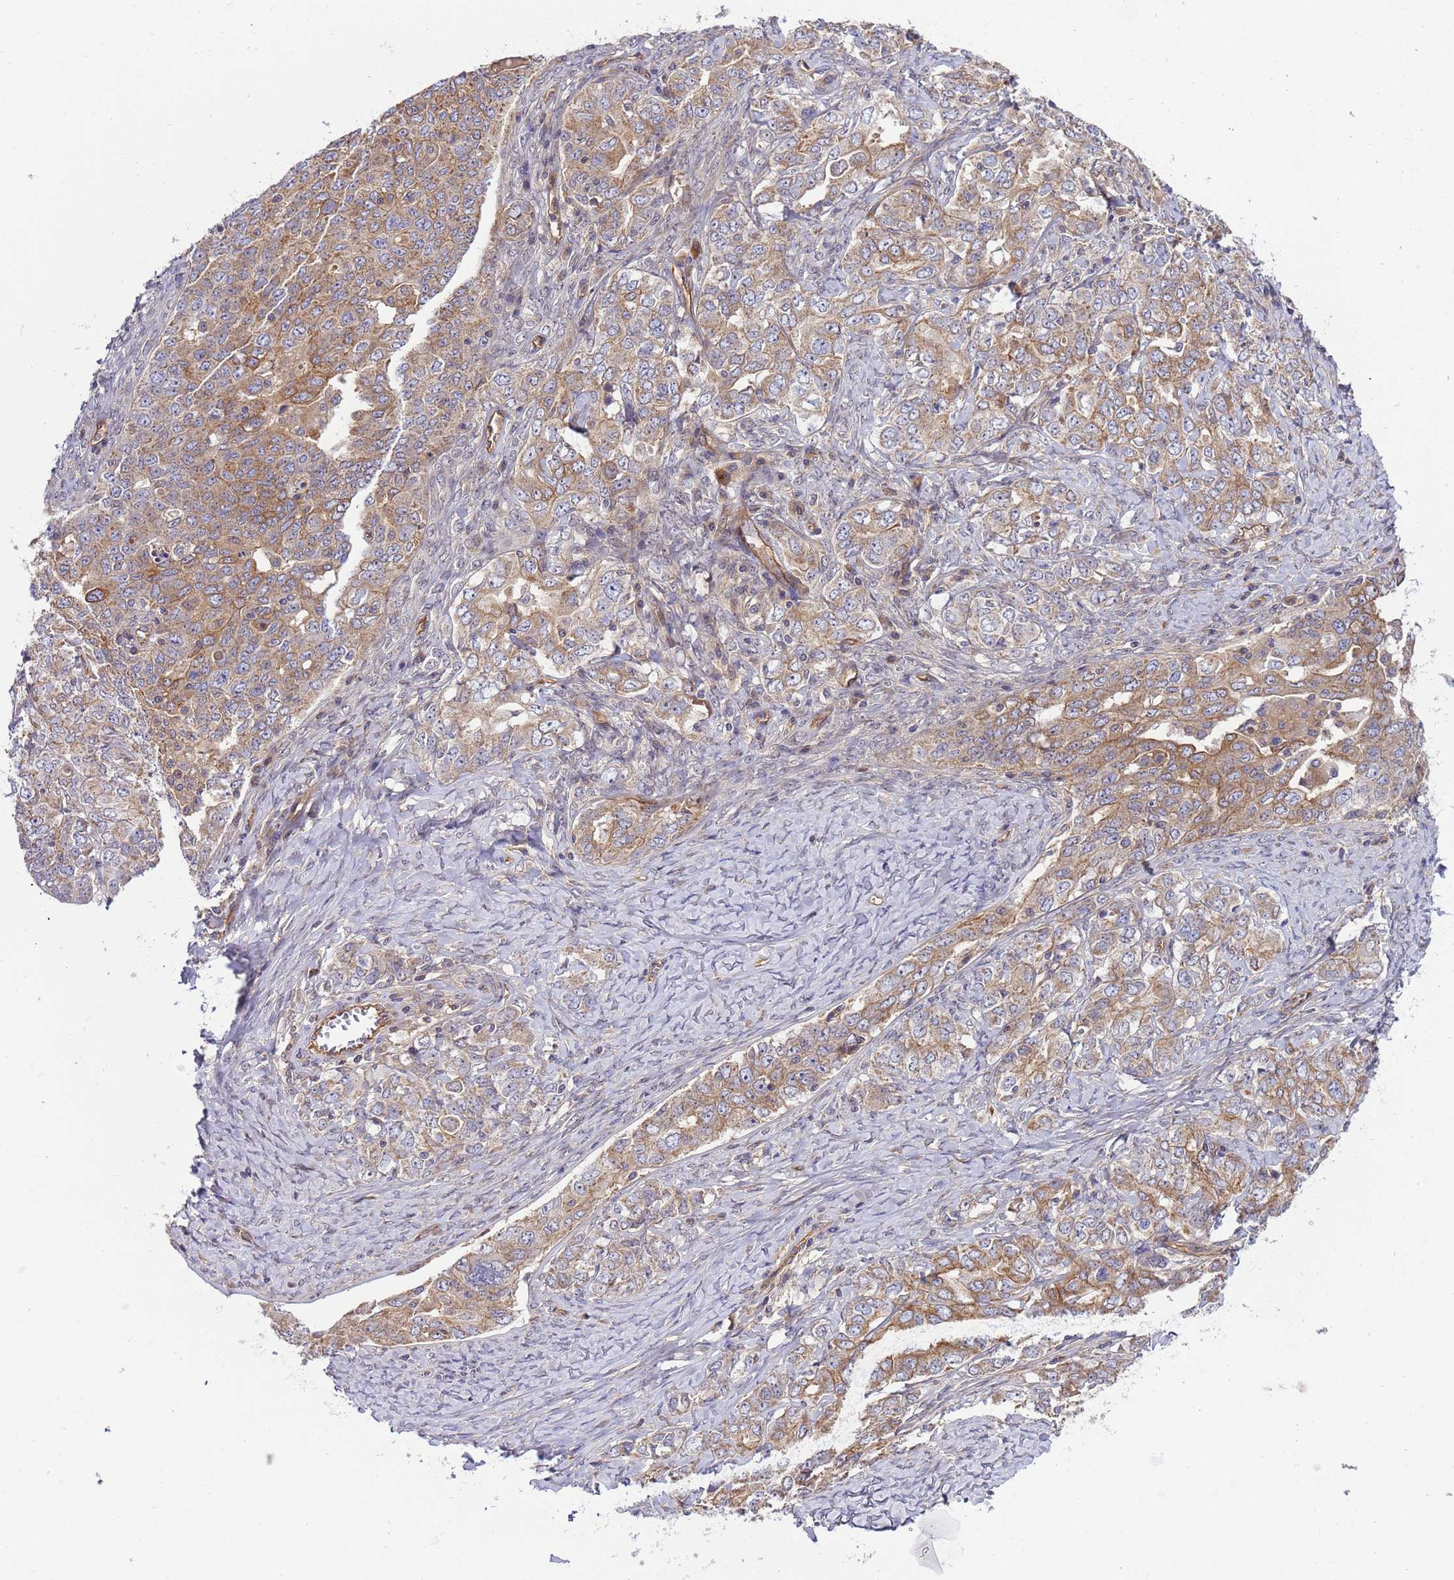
{"staining": {"intensity": "moderate", "quantity": ">75%", "location": "cytoplasmic/membranous"}, "tissue": "ovarian cancer", "cell_type": "Tumor cells", "image_type": "cancer", "snomed": [{"axis": "morphology", "description": "Carcinoma, endometroid"}, {"axis": "topography", "description": "Ovary"}], "caption": "Endometroid carcinoma (ovarian) stained with a brown dye shows moderate cytoplasmic/membranous positive expression in approximately >75% of tumor cells.", "gene": "SMCO3", "patient": {"sex": "female", "age": 62}}